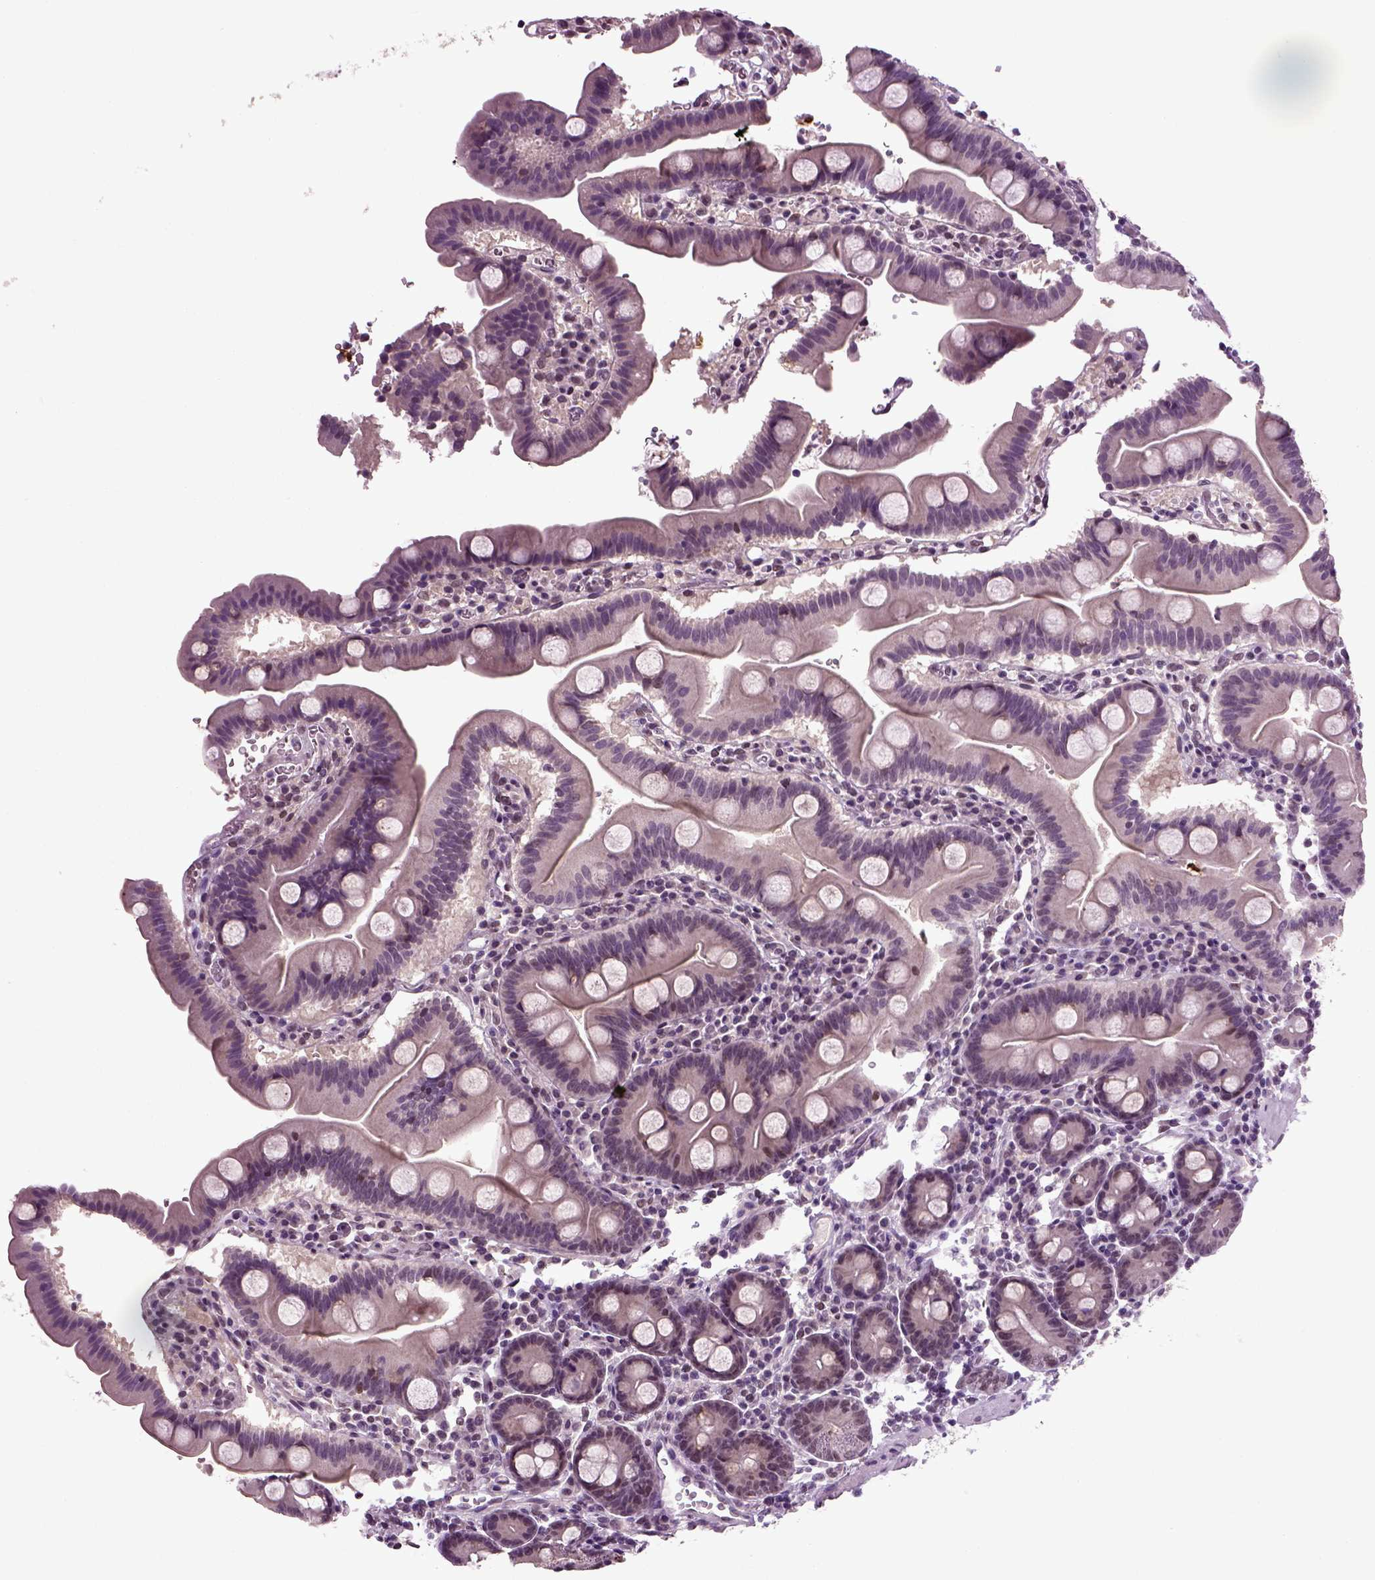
{"staining": {"intensity": "weak", "quantity": ">75%", "location": "cytoplasmic/membranous"}, "tissue": "duodenum", "cell_type": "Glandular cells", "image_type": "normal", "snomed": [{"axis": "morphology", "description": "Normal tissue, NOS"}, {"axis": "topography", "description": "Duodenum"}], "caption": "IHC (DAB (3,3'-diaminobenzidine)) staining of normal human duodenum reveals weak cytoplasmic/membranous protein positivity in approximately >75% of glandular cells. The staining was performed using DAB to visualize the protein expression in brown, while the nuclei were stained in blue with hematoxylin (Magnification: 20x).", "gene": "RCOR3", "patient": {"sex": "male", "age": 59}}